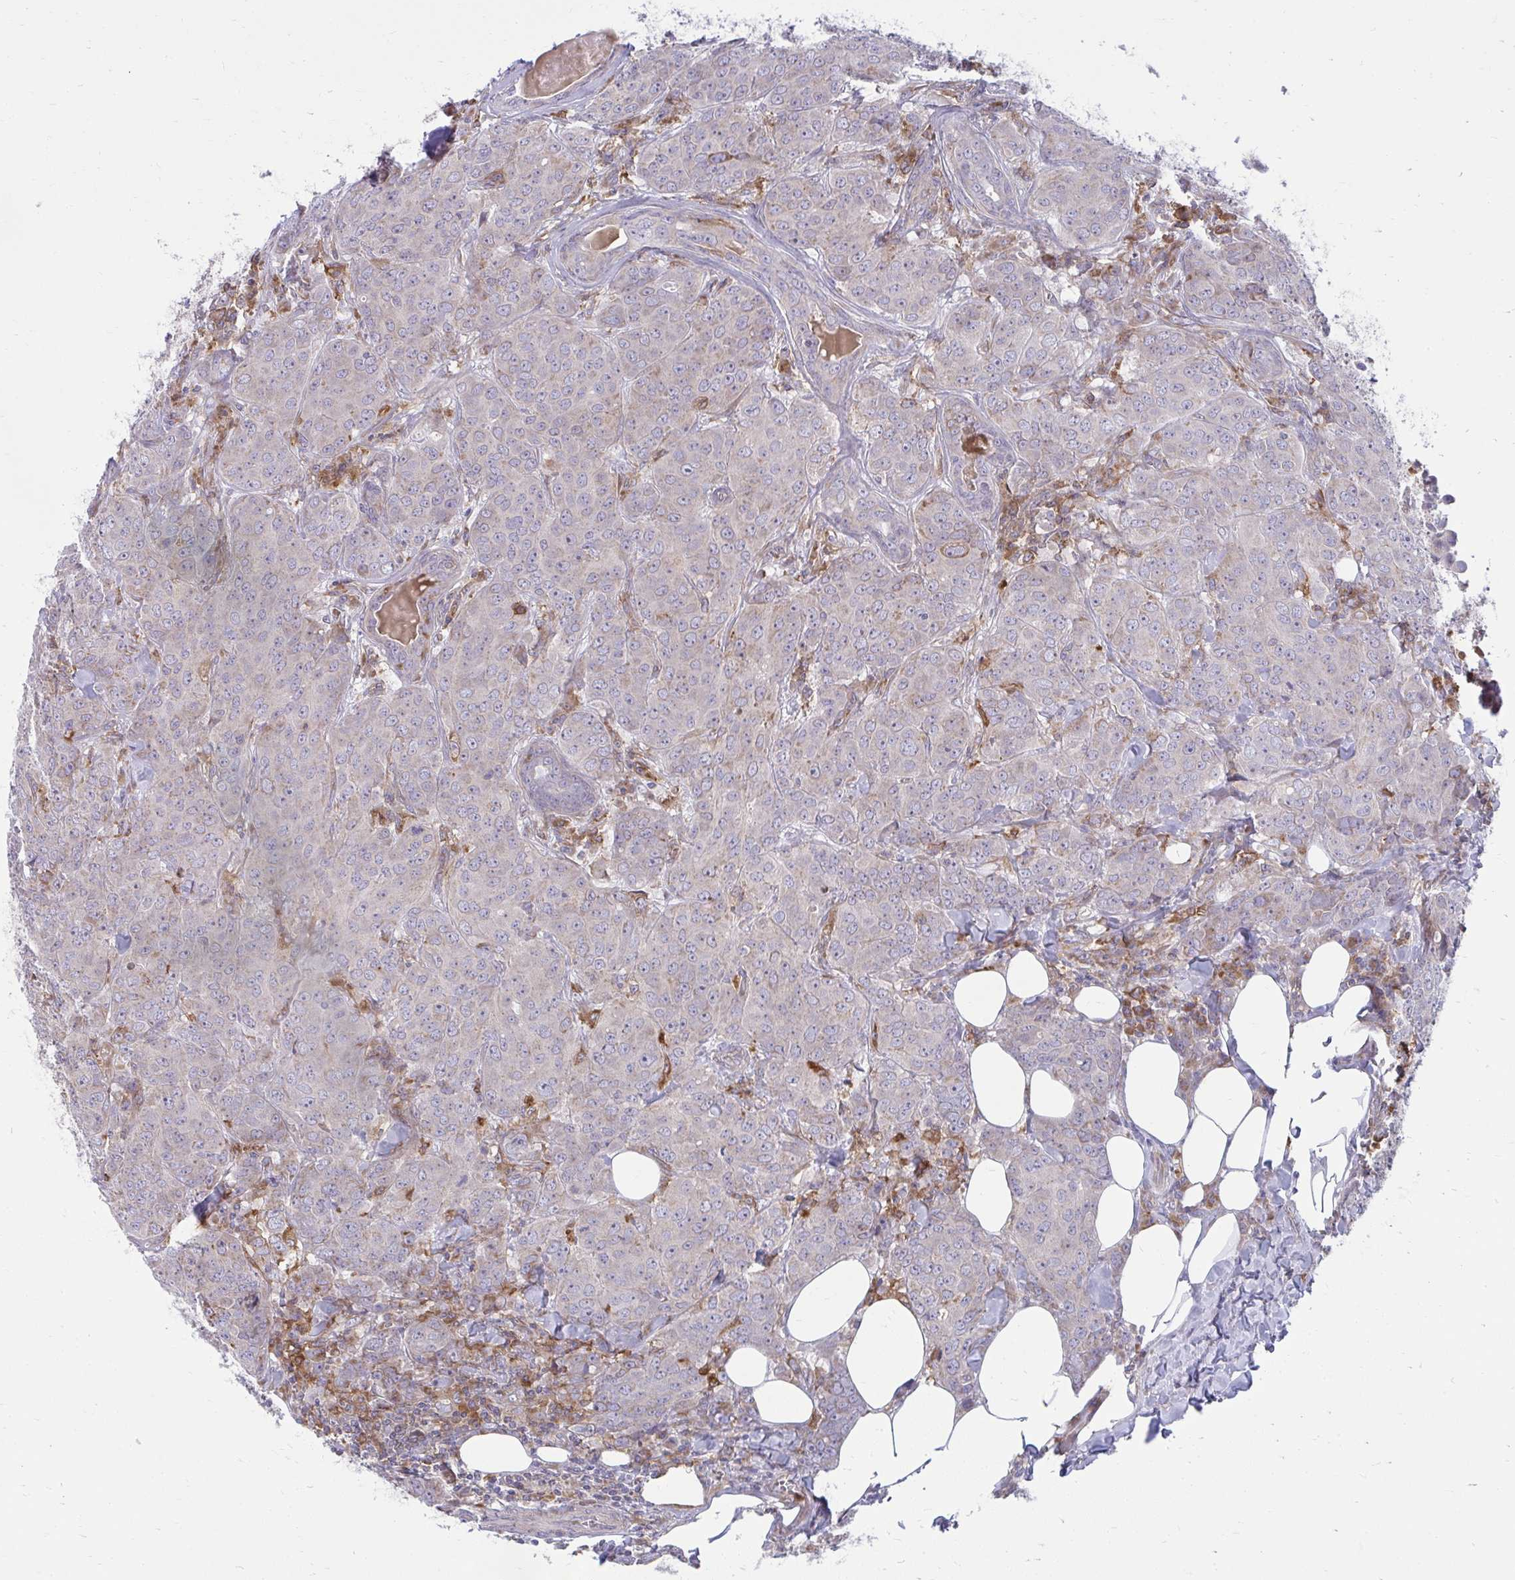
{"staining": {"intensity": "negative", "quantity": "none", "location": "none"}, "tissue": "breast cancer", "cell_type": "Tumor cells", "image_type": "cancer", "snomed": [{"axis": "morphology", "description": "Duct carcinoma"}, {"axis": "topography", "description": "Breast"}], "caption": "A photomicrograph of breast cancer (infiltrating ductal carcinoma) stained for a protein demonstrates no brown staining in tumor cells. The staining was performed using DAB to visualize the protein expression in brown, while the nuclei were stained in blue with hematoxylin (Magnification: 20x).", "gene": "ASAP1", "patient": {"sex": "female", "age": 43}}